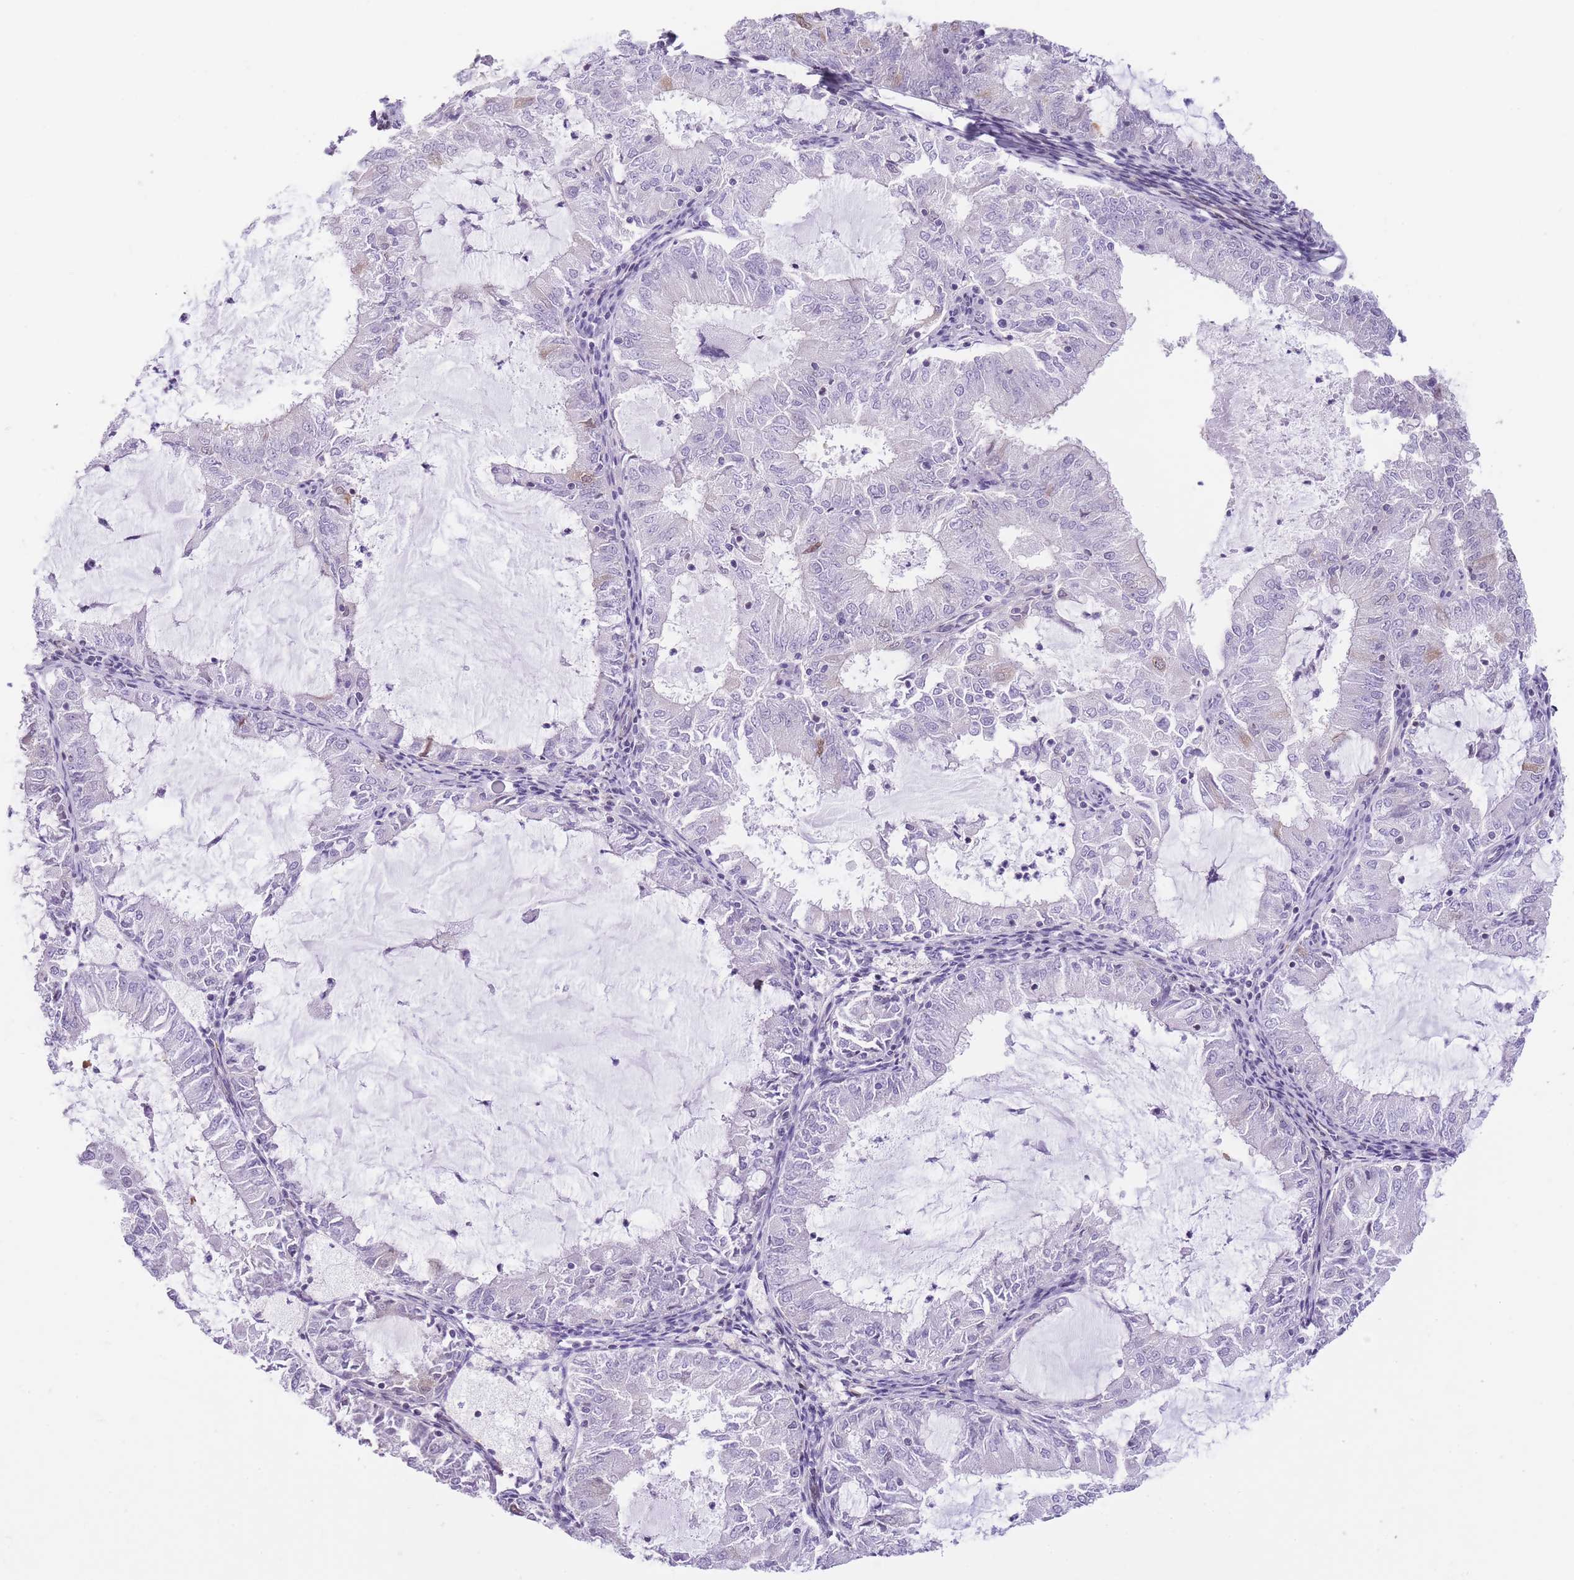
{"staining": {"intensity": "negative", "quantity": "none", "location": "none"}, "tissue": "endometrial cancer", "cell_type": "Tumor cells", "image_type": "cancer", "snomed": [{"axis": "morphology", "description": "Adenocarcinoma, NOS"}, {"axis": "topography", "description": "Endometrium"}], "caption": "DAB (3,3'-diaminobenzidine) immunohistochemical staining of adenocarcinoma (endometrial) shows no significant staining in tumor cells.", "gene": "OR11H12", "patient": {"sex": "female", "age": 57}}